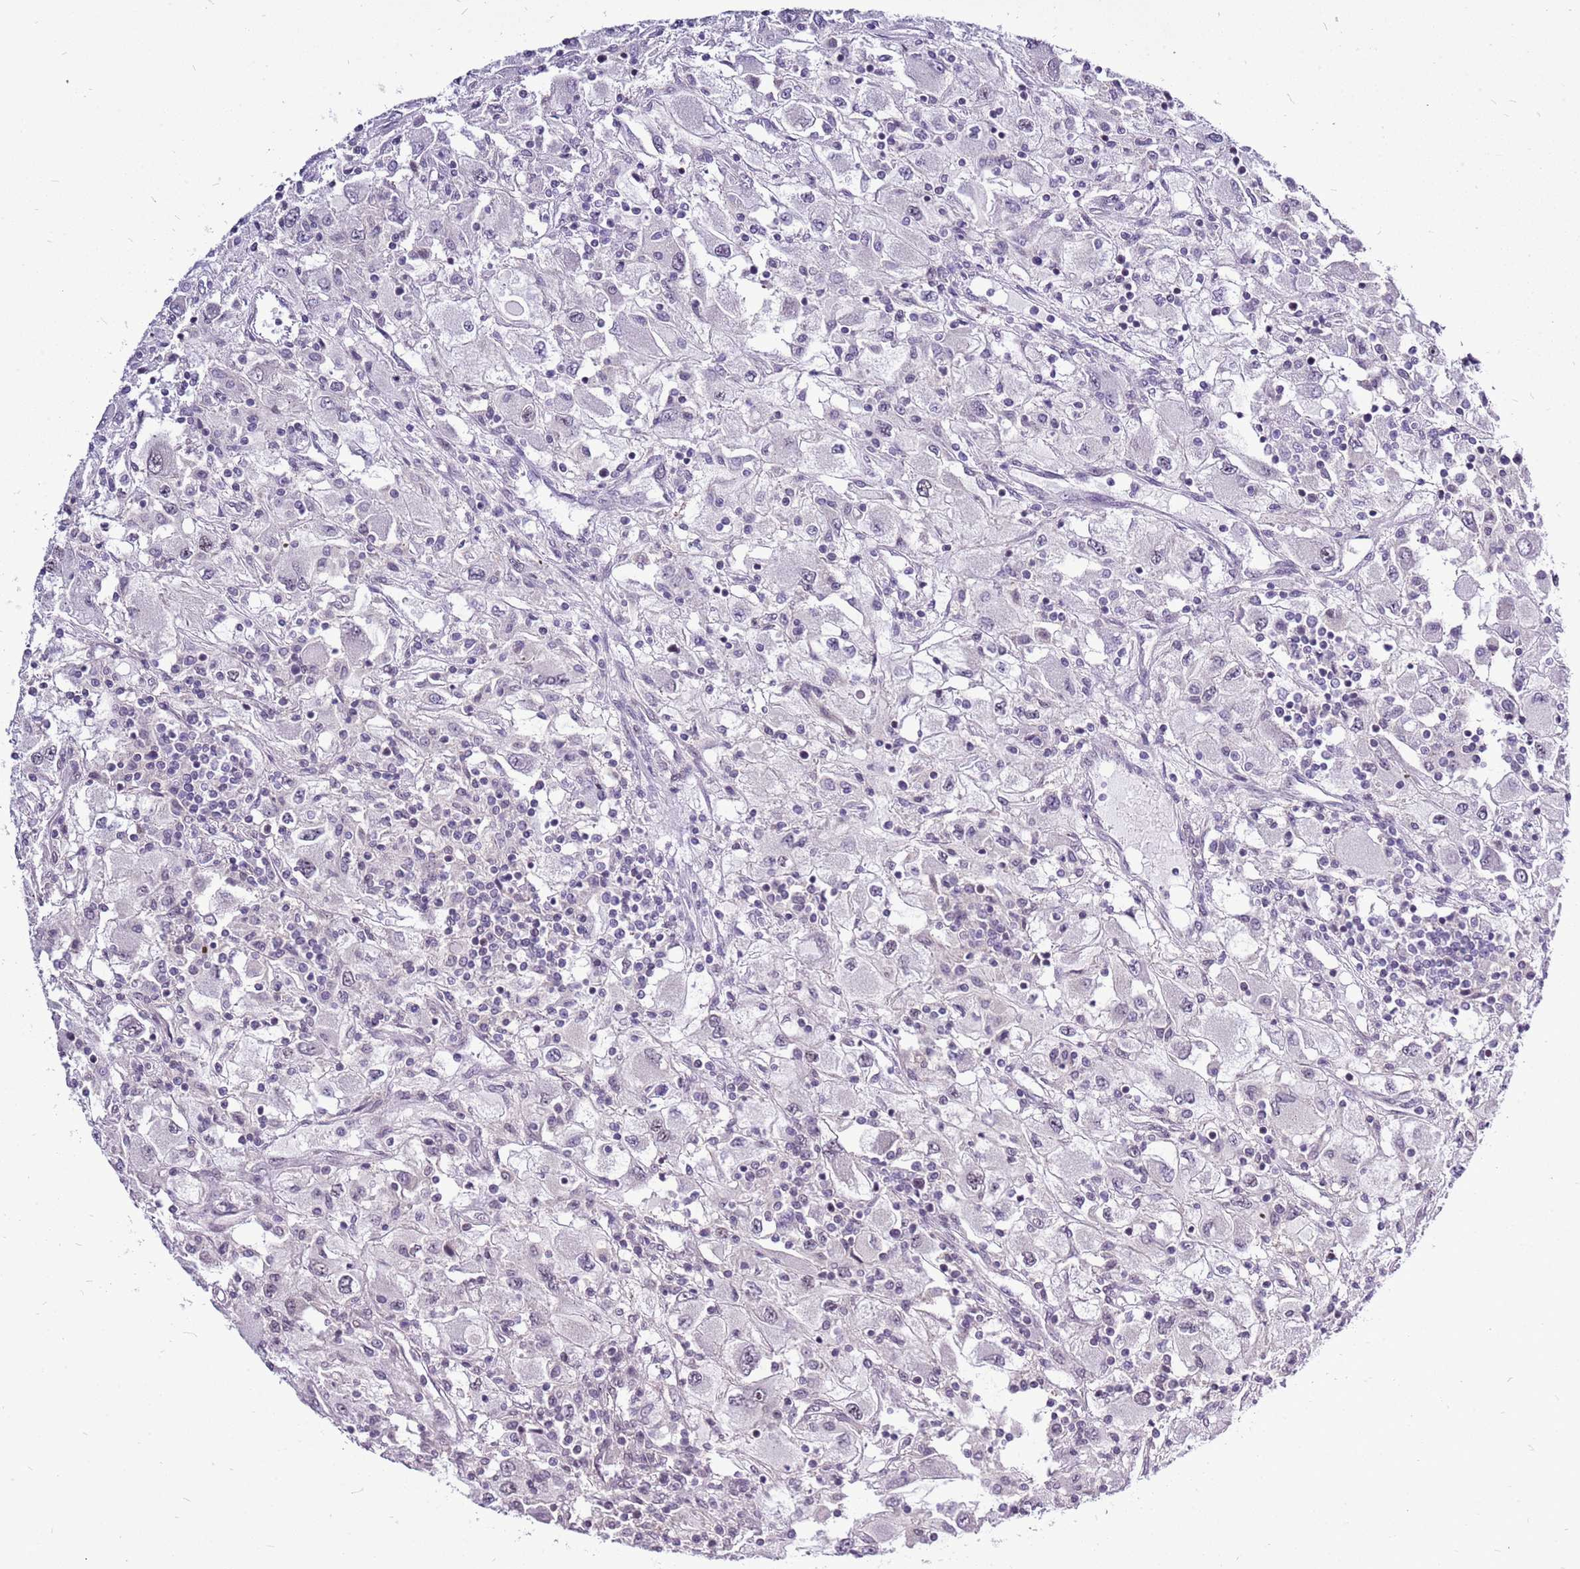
{"staining": {"intensity": "weak", "quantity": "25%-75%", "location": "nuclear"}, "tissue": "renal cancer", "cell_type": "Tumor cells", "image_type": "cancer", "snomed": [{"axis": "morphology", "description": "Adenocarcinoma, NOS"}, {"axis": "topography", "description": "Kidney"}], "caption": "DAB immunohistochemical staining of human renal cancer (adenocarcinoma) reveals weak nuclear protein expression in approximately 25%-75% of tumor cells.", "gene": "CCDC166", "patient": {"sex": "female", "age": 67}}